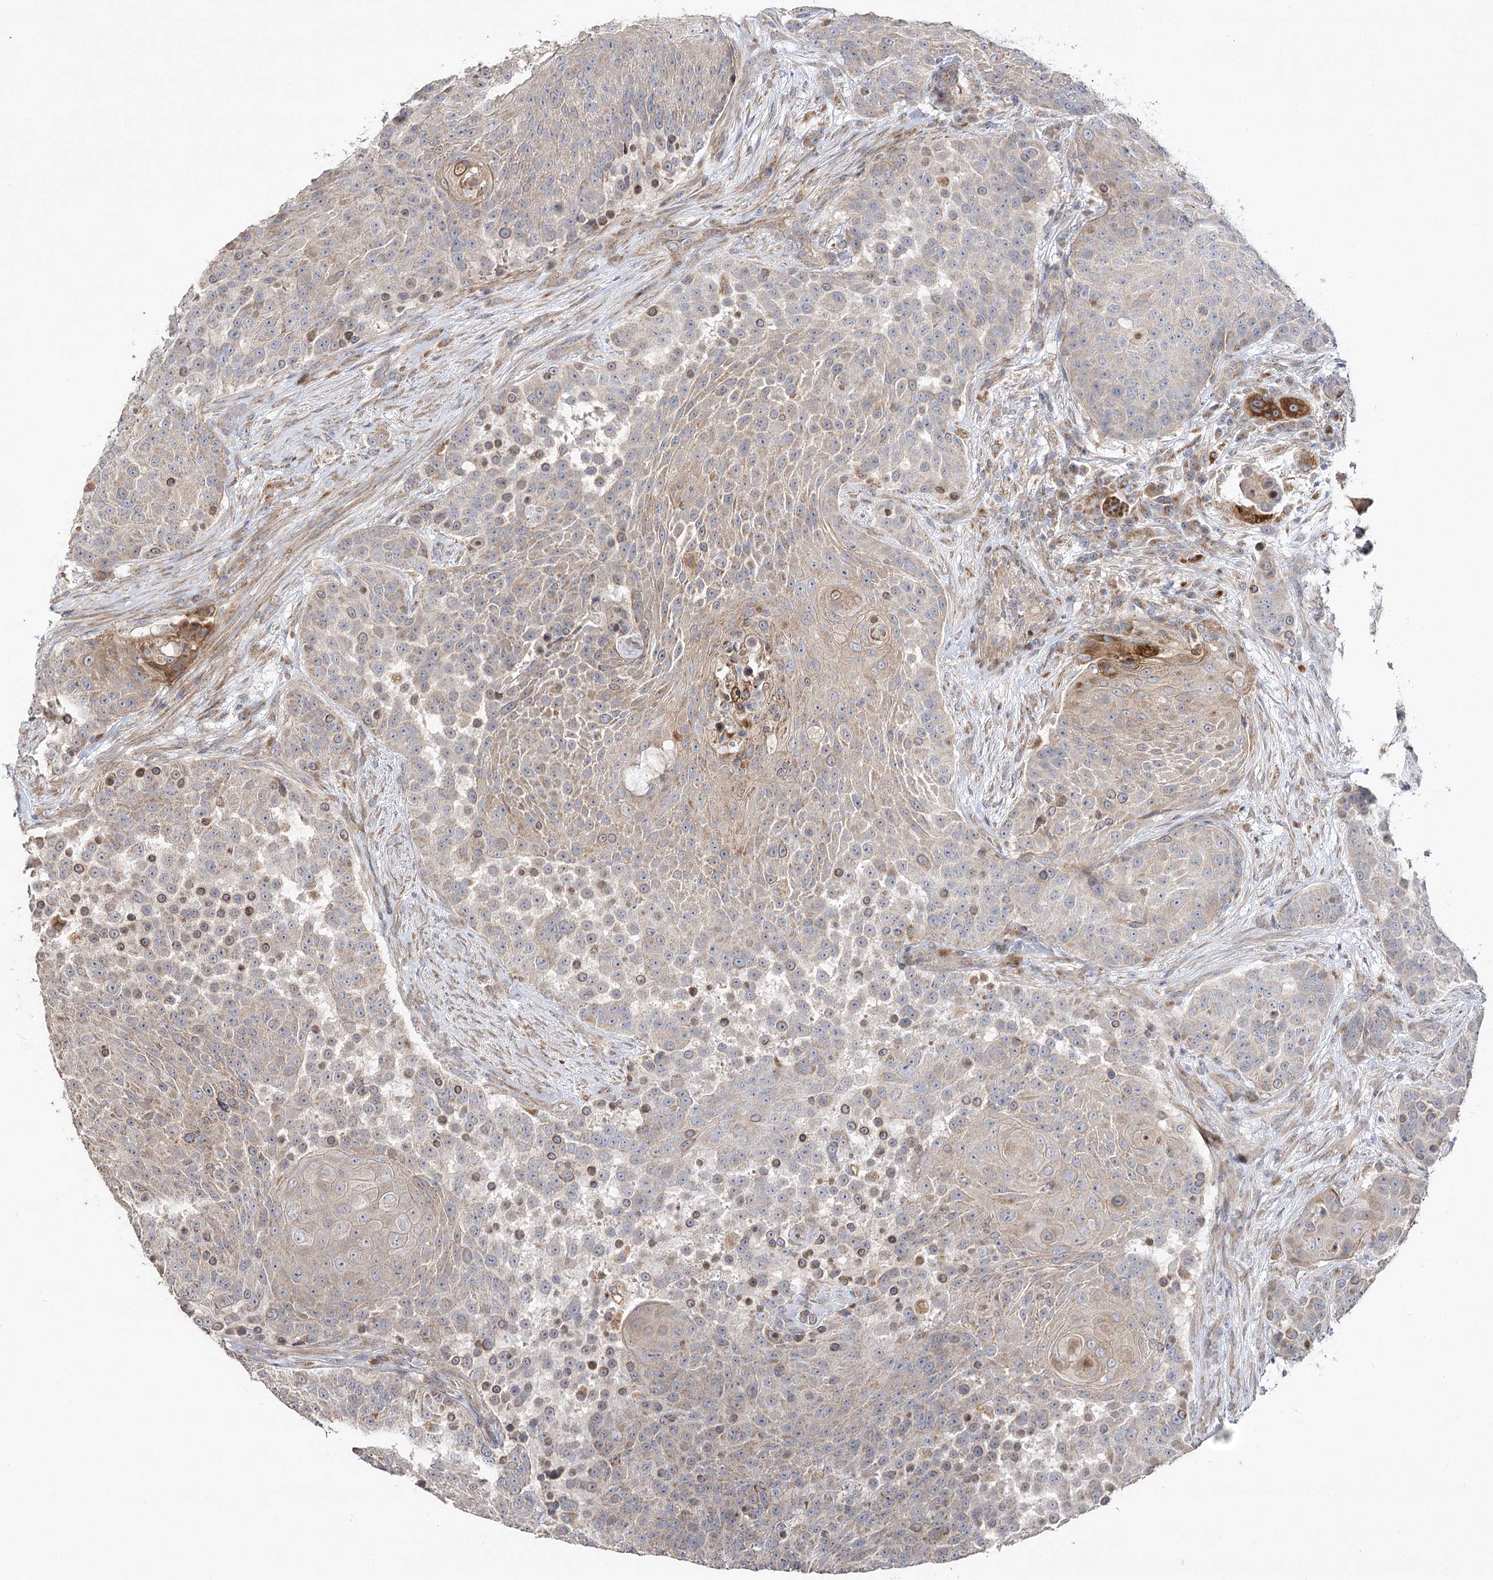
{"staining": {"intensity": "weak", "quantity": "25%-75%", "location": "cytoplasmic/membranous"}, "tissue": "urothelial cancer", "cell_type": "Tumor cells", "image_type": "cancer", "snomed": [{"axis": "morphology", "description": "Urothelial carcinoma, High grade"}, {"axis": "topography", "description": "Urinary bladder"}], "caption": "Human high-grade urothelial carcinoma stained with a protein marker displays weak staining in tumor cells.", "gene": "OBSL1", "patient": {"sex": "female", "age": 63}}